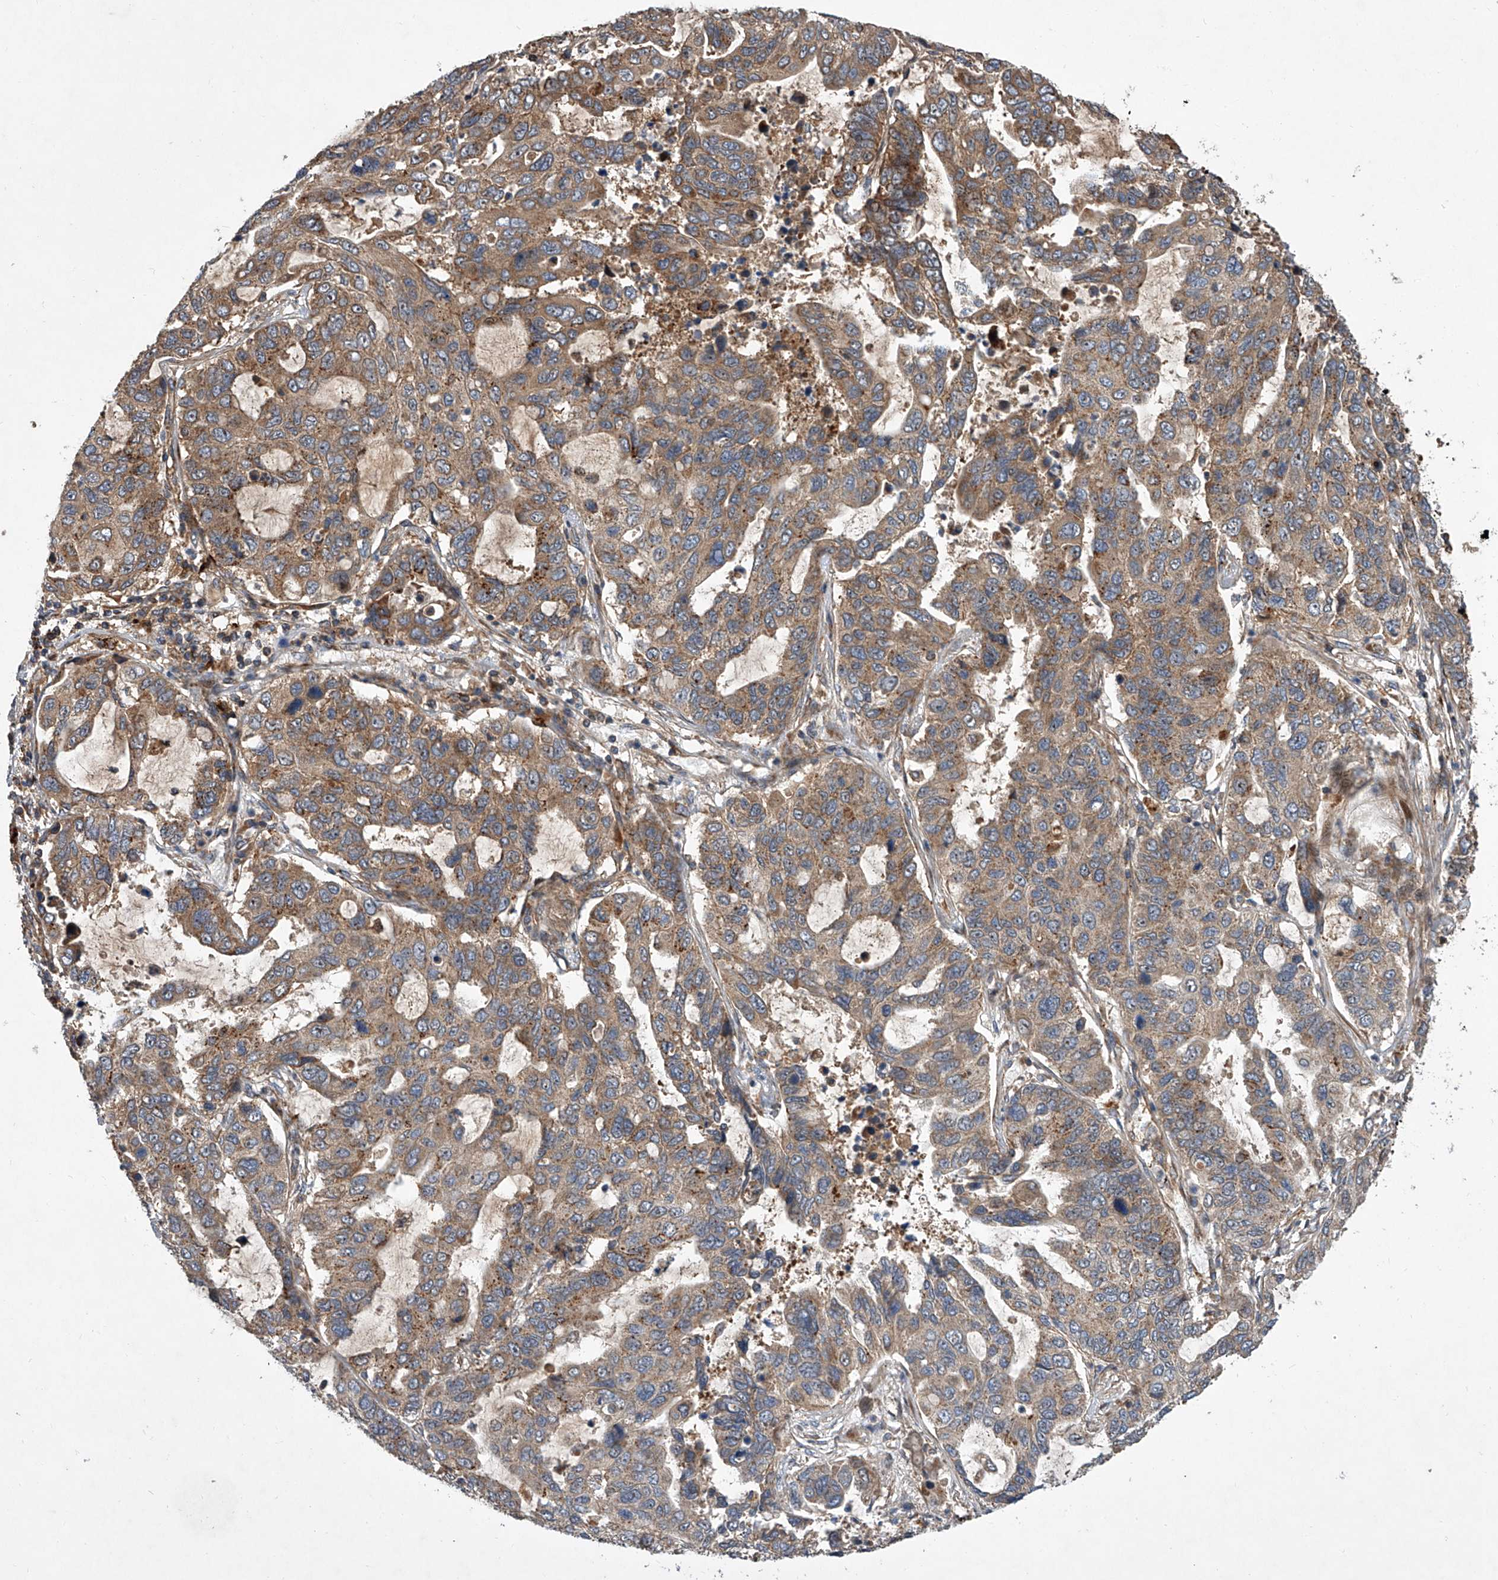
{"staining": {"intensity": "moderate", "quantity": ">75%", "location": "cytoplasmic/membranous"}, "tissue": "lung cancer", "cell_type": "Tumor cells", "image_type": "cancer", "snomed": [{"axis": "morphology", "description": "Adenocarcinoma, NOS"}, {"axis": "topography", "description": "Lung"}], "caption": "A medium amount of moderate cytoplasmic/membranous positivity is present in approximately >75% of tumor cells in lung adenocarcinoma tissue.", "gene": "USP47", "patient": {"sex": "male", "age": 64}}